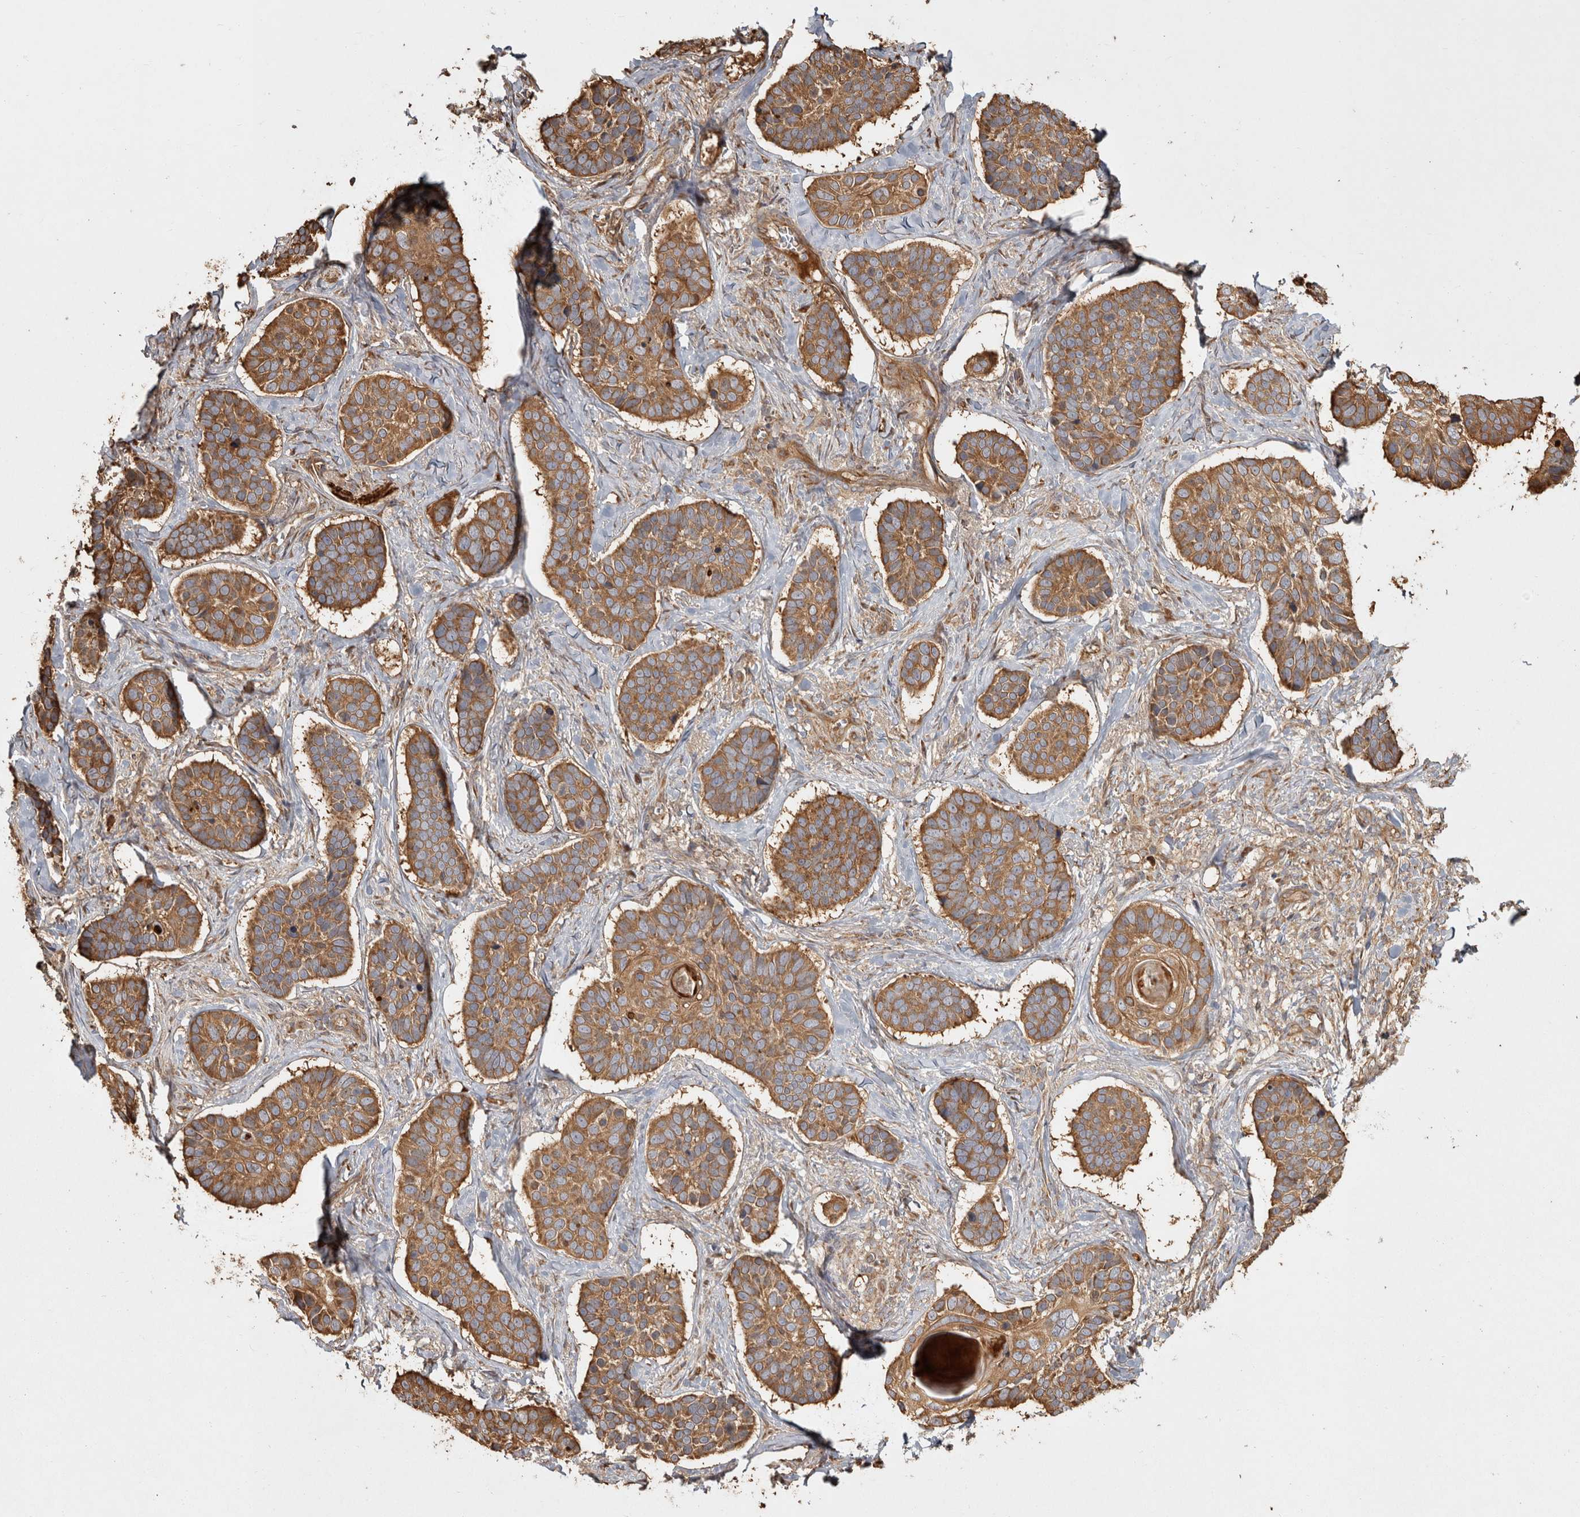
{"staining": {"intensity": "moderate", "quantity": ">75%", "location": "cytoplasmic/membranous"}, "tissue": "skin cancer", "cell_type": "Tumor cells", "image_type": "cancer", "snomed": [{"axis": "morphology", "description": "Basal cell carcinoma"}, {"axis": "topography", "description": "Skin"}], "caption": "Basal cell carcinoma (skin) tissue displays moderate cytoplasmic/membranous expression in about >75% of tumor cells The protein is shown in brown color, while the nuclei are stained blue.", "gene": "CAMSAP2", "patient": {"sex": "male", "age": 62}}